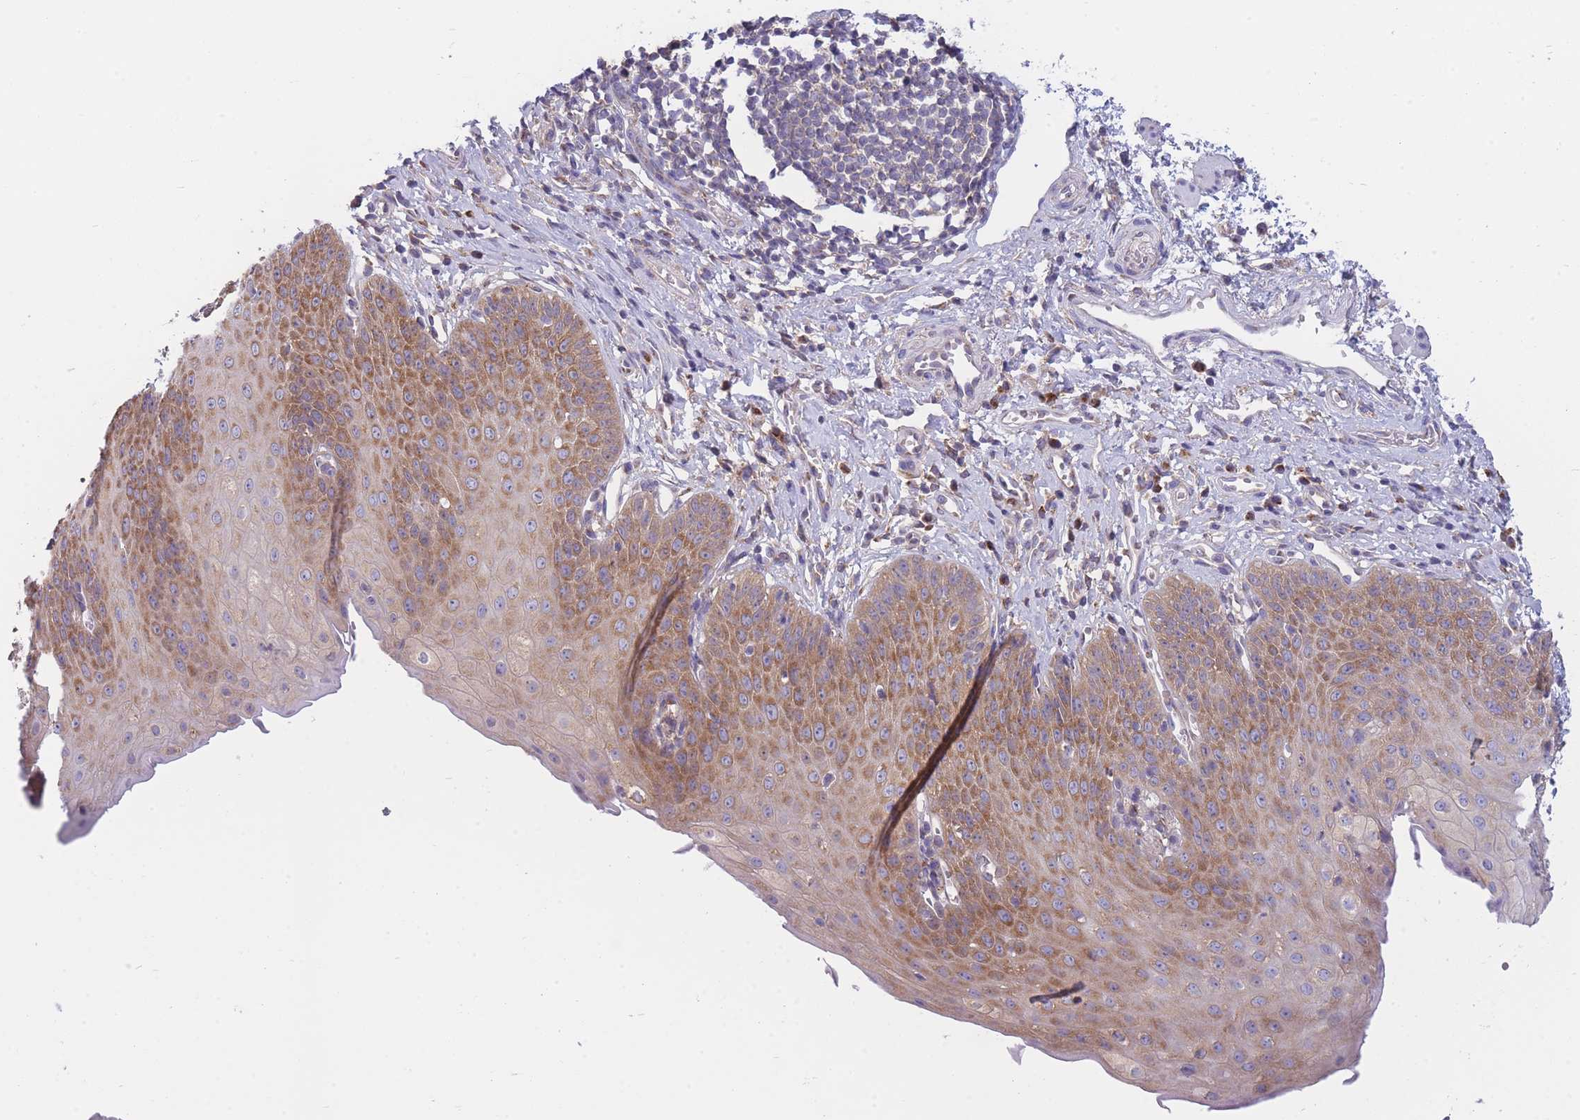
{"staining": {"intensity": "moderate", "quantity": ">75%", "location": "cytoplasmic/membranous"}, "tissue": "esophagus", "cell_type": "Squamous epithelial cells", "image_type": "normal", "snomed": [{"axis": "morphology", "description": "Normal tissue, NOS"}, {"axis": "topography", "description": "Esophagus"}], "caption": "Immunohistochemistry (IHC) of benign esophagus shows medium levels of moderate cytoplasmic/membranous positivity in about >75% of squamous epithelial cells.", "gene": "COPG1", "patient": {"sex": "male", "age": 71}}